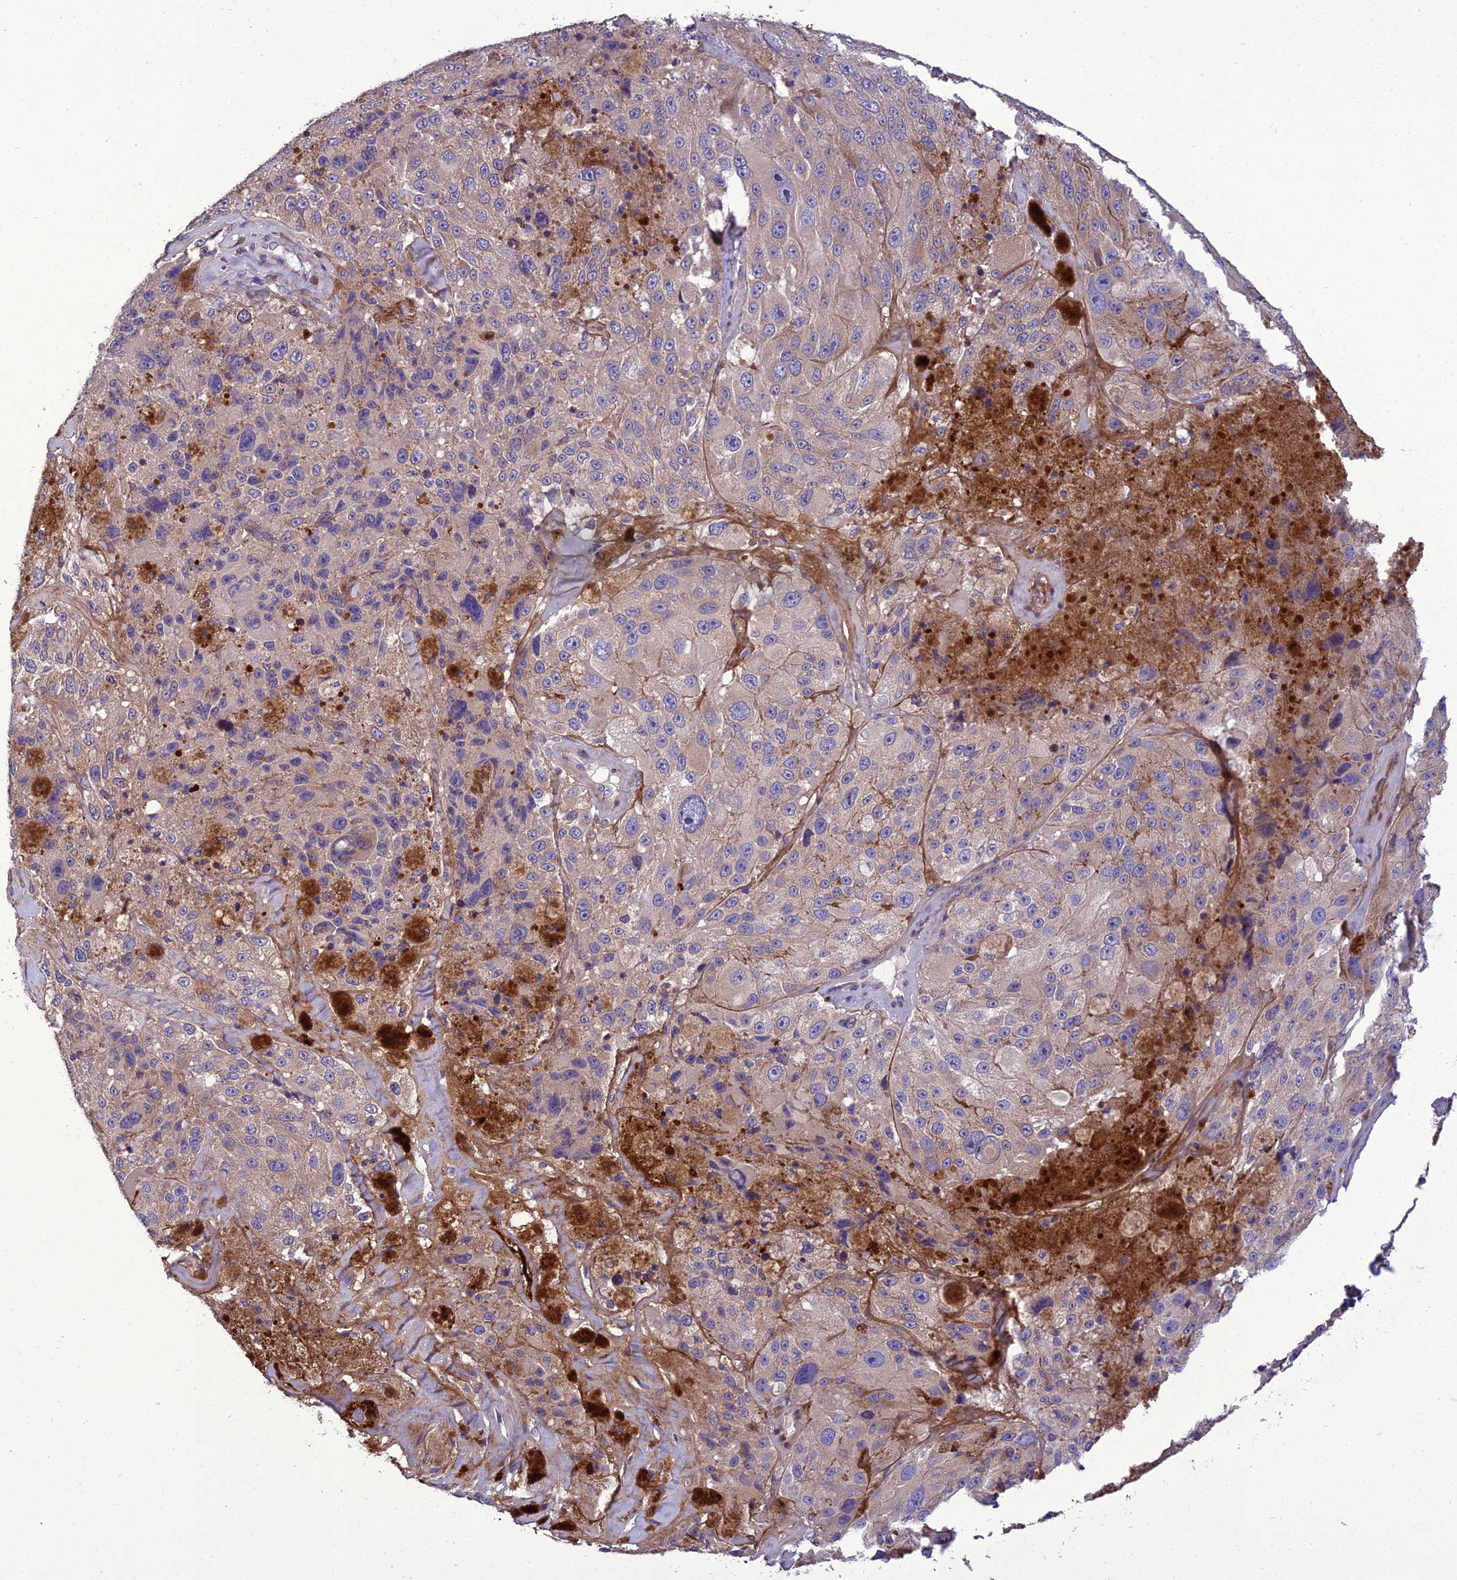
{"staining": {"intensity": "weak", "quantity": "25%-75%", "location": "cytoplasmic/membranous"}, "tissue": "melanoma", "cell_type": "Tumor cells", "image_type": "cancer", "snomed": [{"axis": "morphology", "description": "Malignant melanoma, Metastatic site"}, {"axis": "topography", "description": "Lymph node"}], "caption": "The histopathology image reveals immunohistochemical staining of melanoma. There is weak cytoplasmic/membranous staining is seen in approximately 25%-75% of tumor cells.", "gene": "ADIPOR2", "patient": {"sex": "male", "age": 62}}